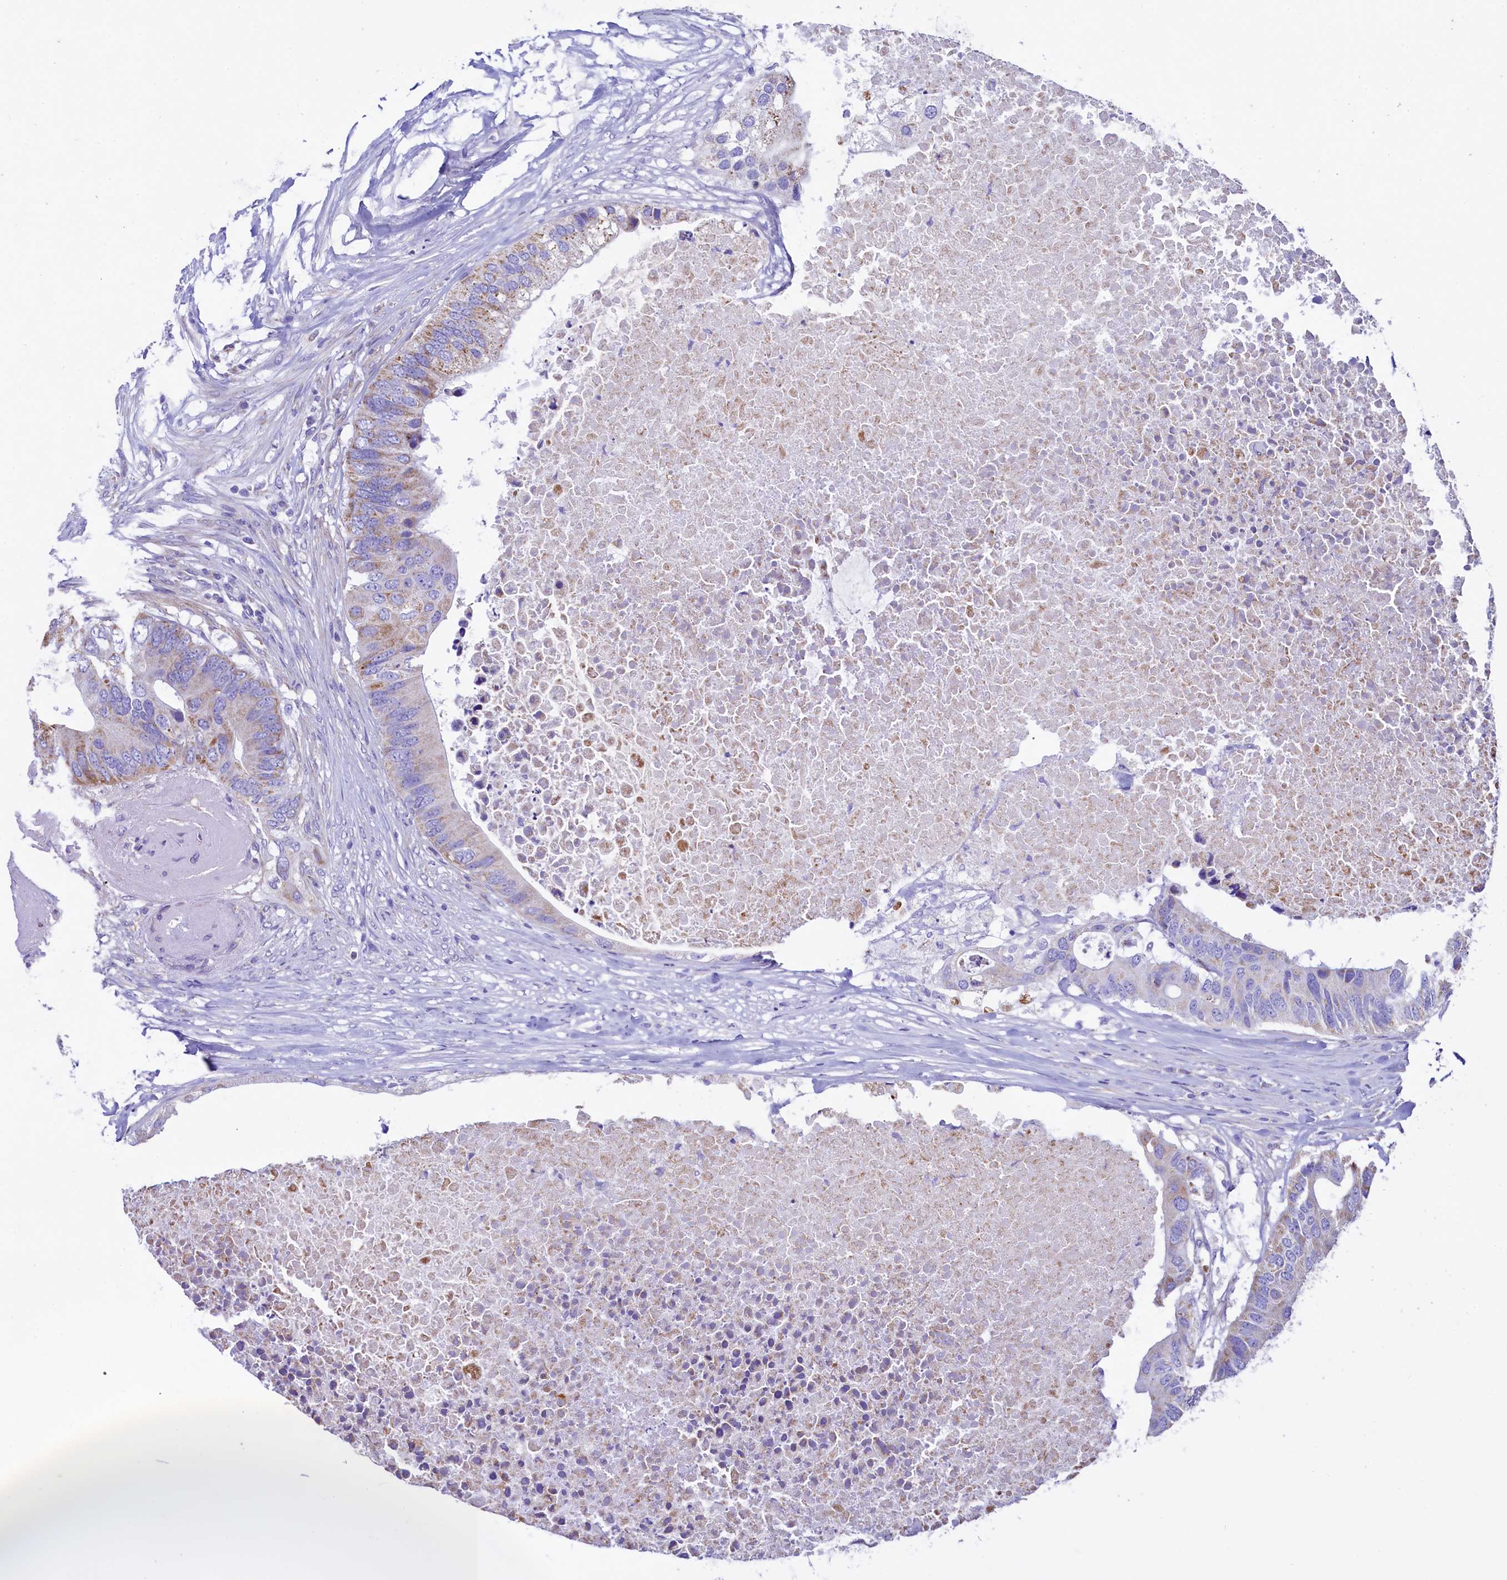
{"staining": {"intensity": "weak", "quantity": "<25%", "location": "cytoplasmic/membranous"}, "tissue": "colorectal cancer", "cell_type": "Tumor cells", "image_type": "cancer", "snomed": [{"axis": "morphology", "description": "Adenocarcinoma, NOS"}, {"axis": "topography", "description": "Colon"}], "caption": "The image demonstrates no staining of tumor cells in colorectal cancer (adenocarcinoma). The staining is performed using DAB brown chromogen with nuclei counter-stained in using hematoxylin.", "gene": "VWCE", "patient": {"sex": "male", "age": 71}}